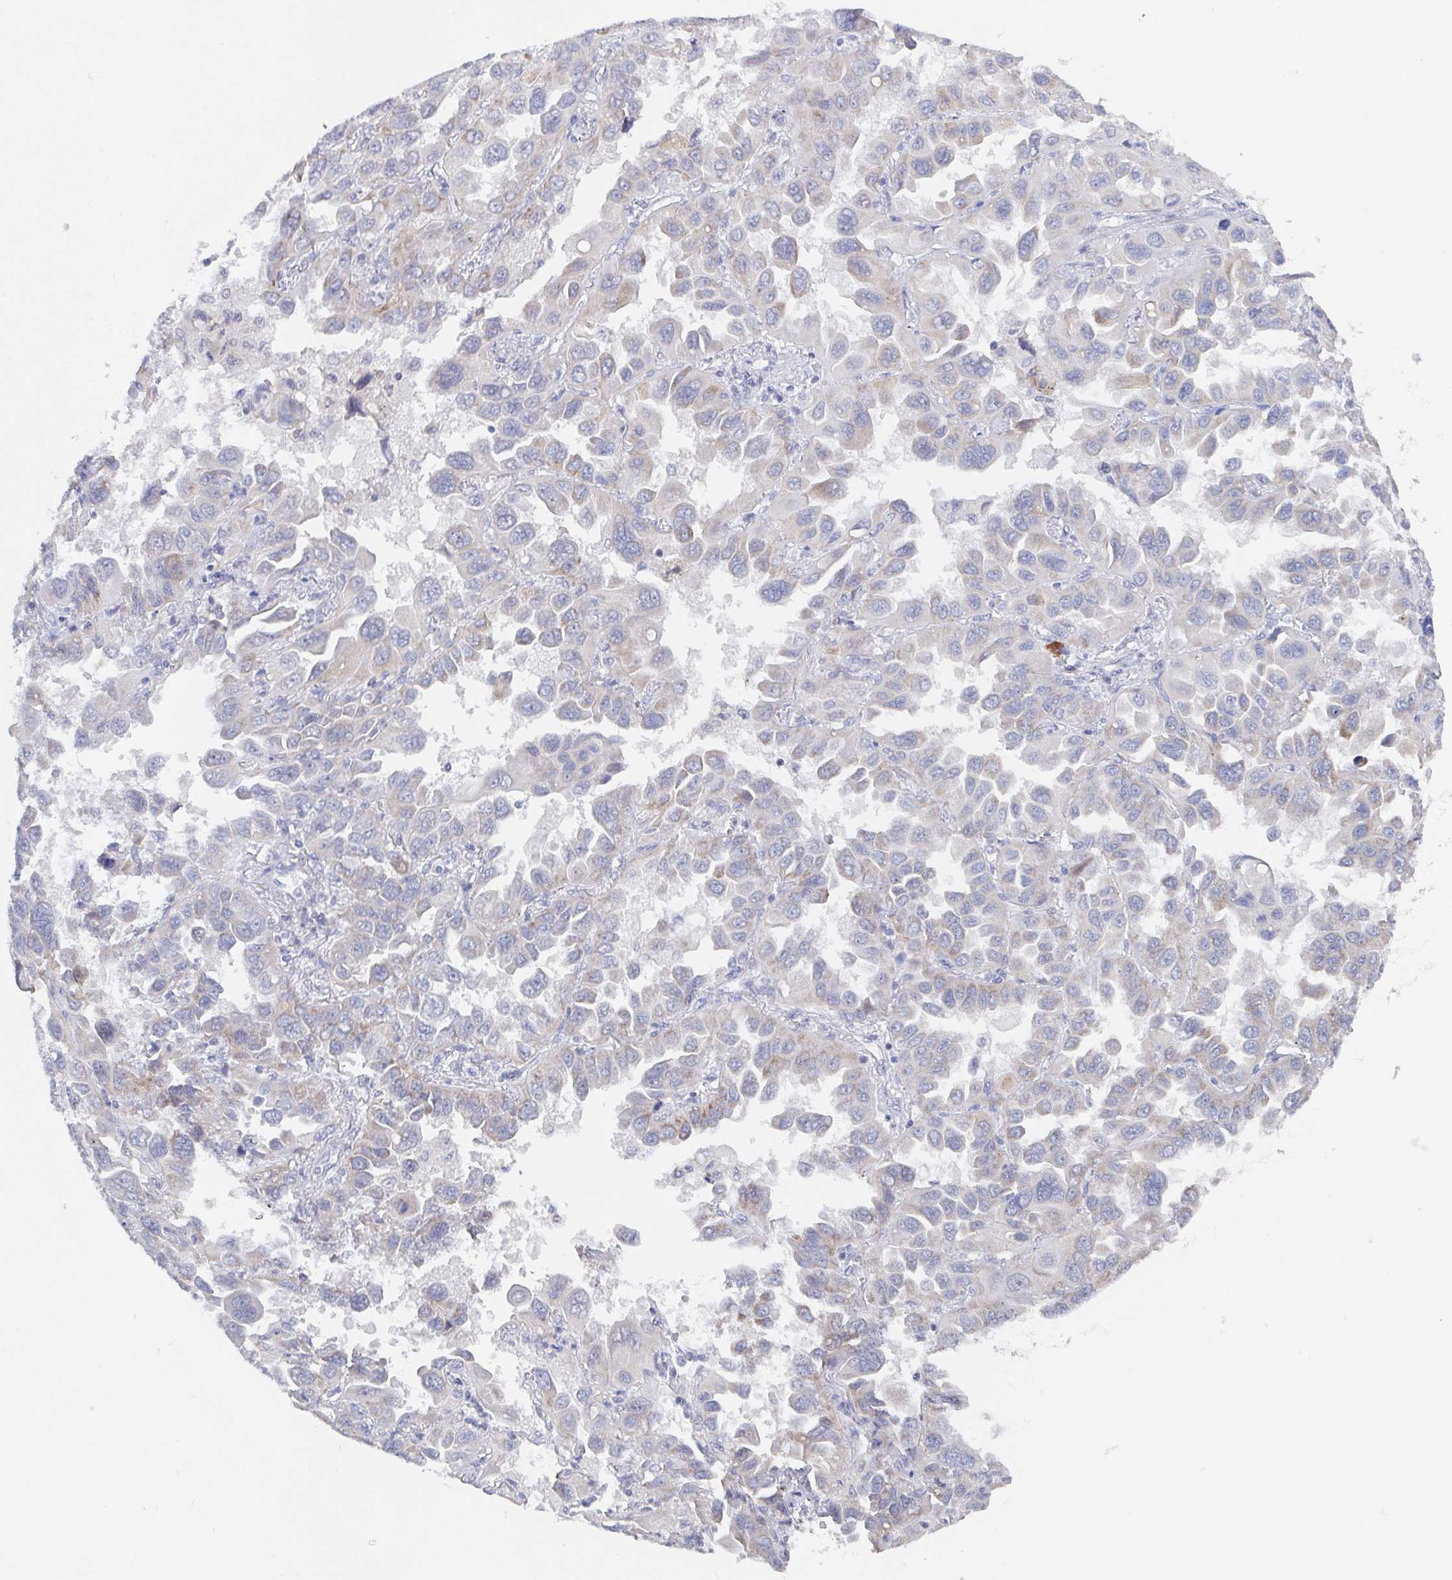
{"staining": {"intensity": "weak", "quantity": "<25%", "location": "cytoplasmic/membranous"}, "tissue": "lung cancer", "cell_type": "Tumor cells", "image_type": "cancer", "snomed": [{"axis": "morphology", "description": "Adenocarcinoma, NOS"}, {"axis": "topography", "description": "Lung"}], "caption": "Lung cancer (adenocarcinoma) was stained to show a protein in brown. There is no significant staining in tumor cells.", "gene": "POU2F3", "patient": {"sex": "male", "age": 64}}